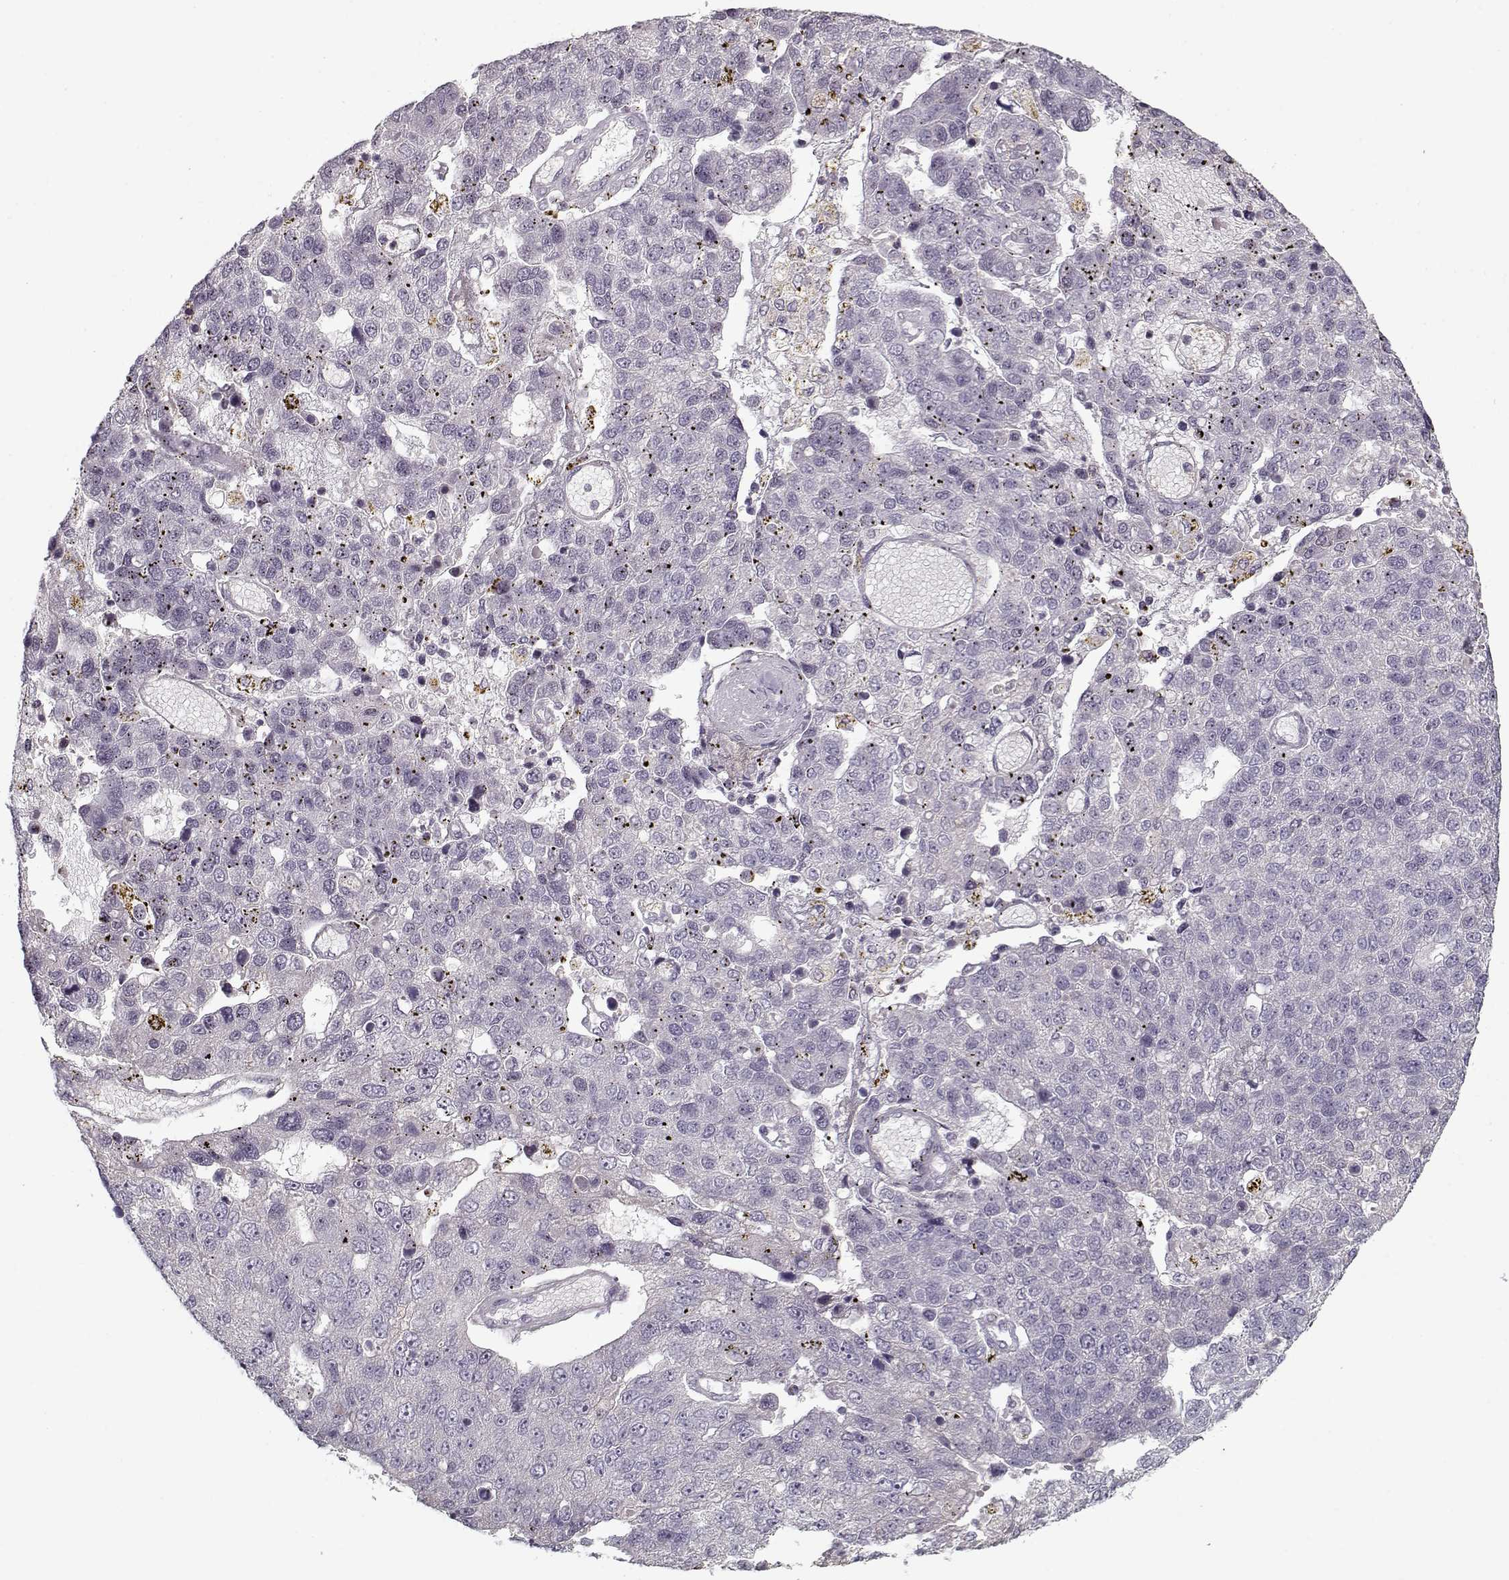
{"staining": {"intensity": "negative", "quantity": "none", "location": "none"}, "tissue": "pancreatic cancer", "cell_type": "Tumor cells", "image_type": "cancer", "snomed": [{"axis": "morphology", "description": "Adenocarcinoma, NOS"}, {"axis": "topography", "description": "Pancreas"}], "caption": "Immunohistochemistry (IHC) histopathology image of adenocarcinoma (pancreatic) stained for a protein (brown), which reveals no staining in tumor cells.", "gene": "UNC13D", "patient": {"sex": "female", "age": 61}}